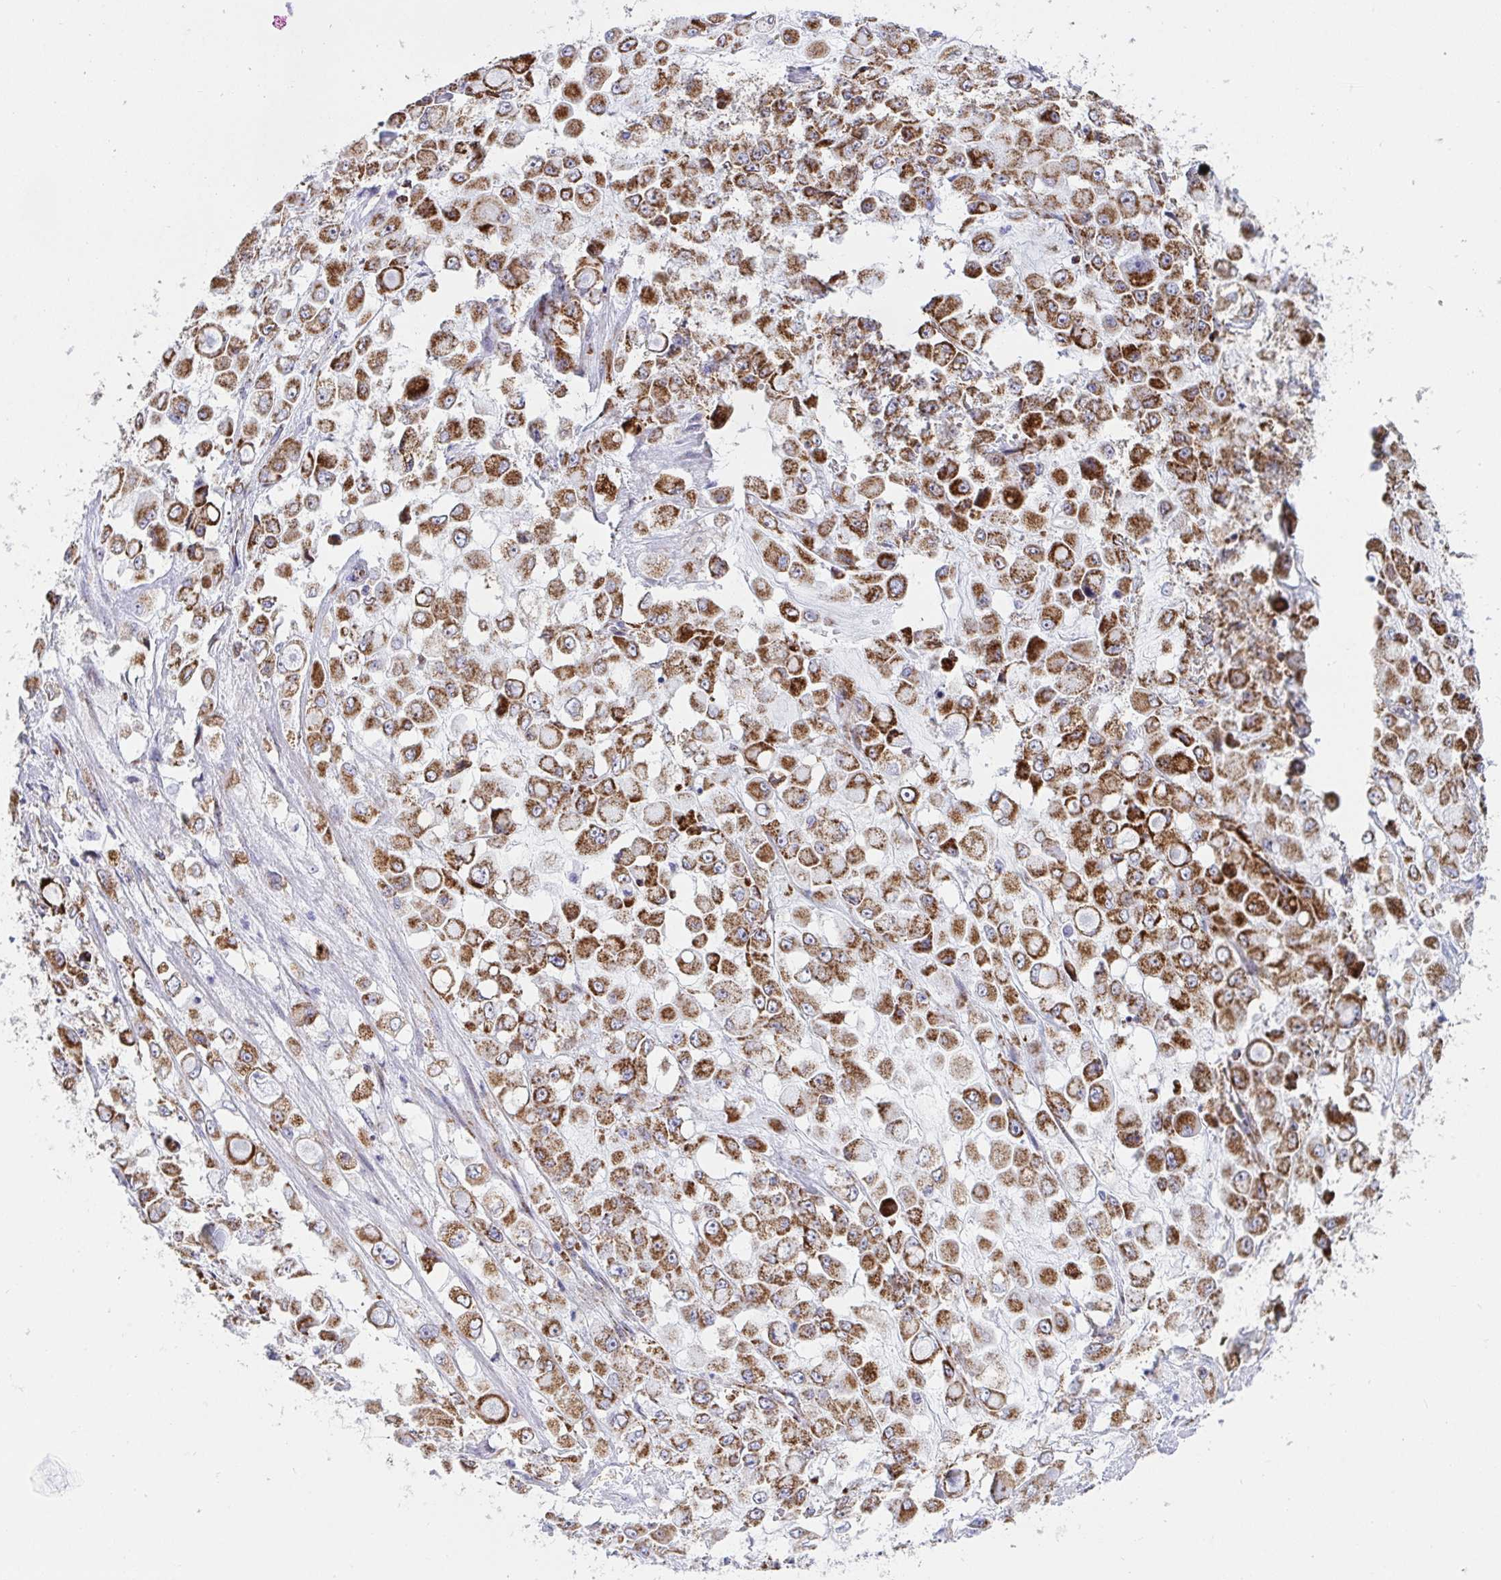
{"staining": {"intensity": "strong", "quantity": ">75%", "location": "cytoplasmic/membranous"}, "tissue": "stomach cancer", "cell_type": "Tumor cells", "image_type": "cancer", "snomed": [{"axis": "morphology", "description": "Adenocarcinoma, NOS"}, {"axis": "topography", "description": "Stomach"}], "caption": "Immunohistochemical staining of human stomach cancer shows high levels of strong cytoplasmic/membranous protein positivity in approximately >75% of tumor cells.", "gene": "ATP5MJ", "patient": {"sex": "female", "age": 76}}